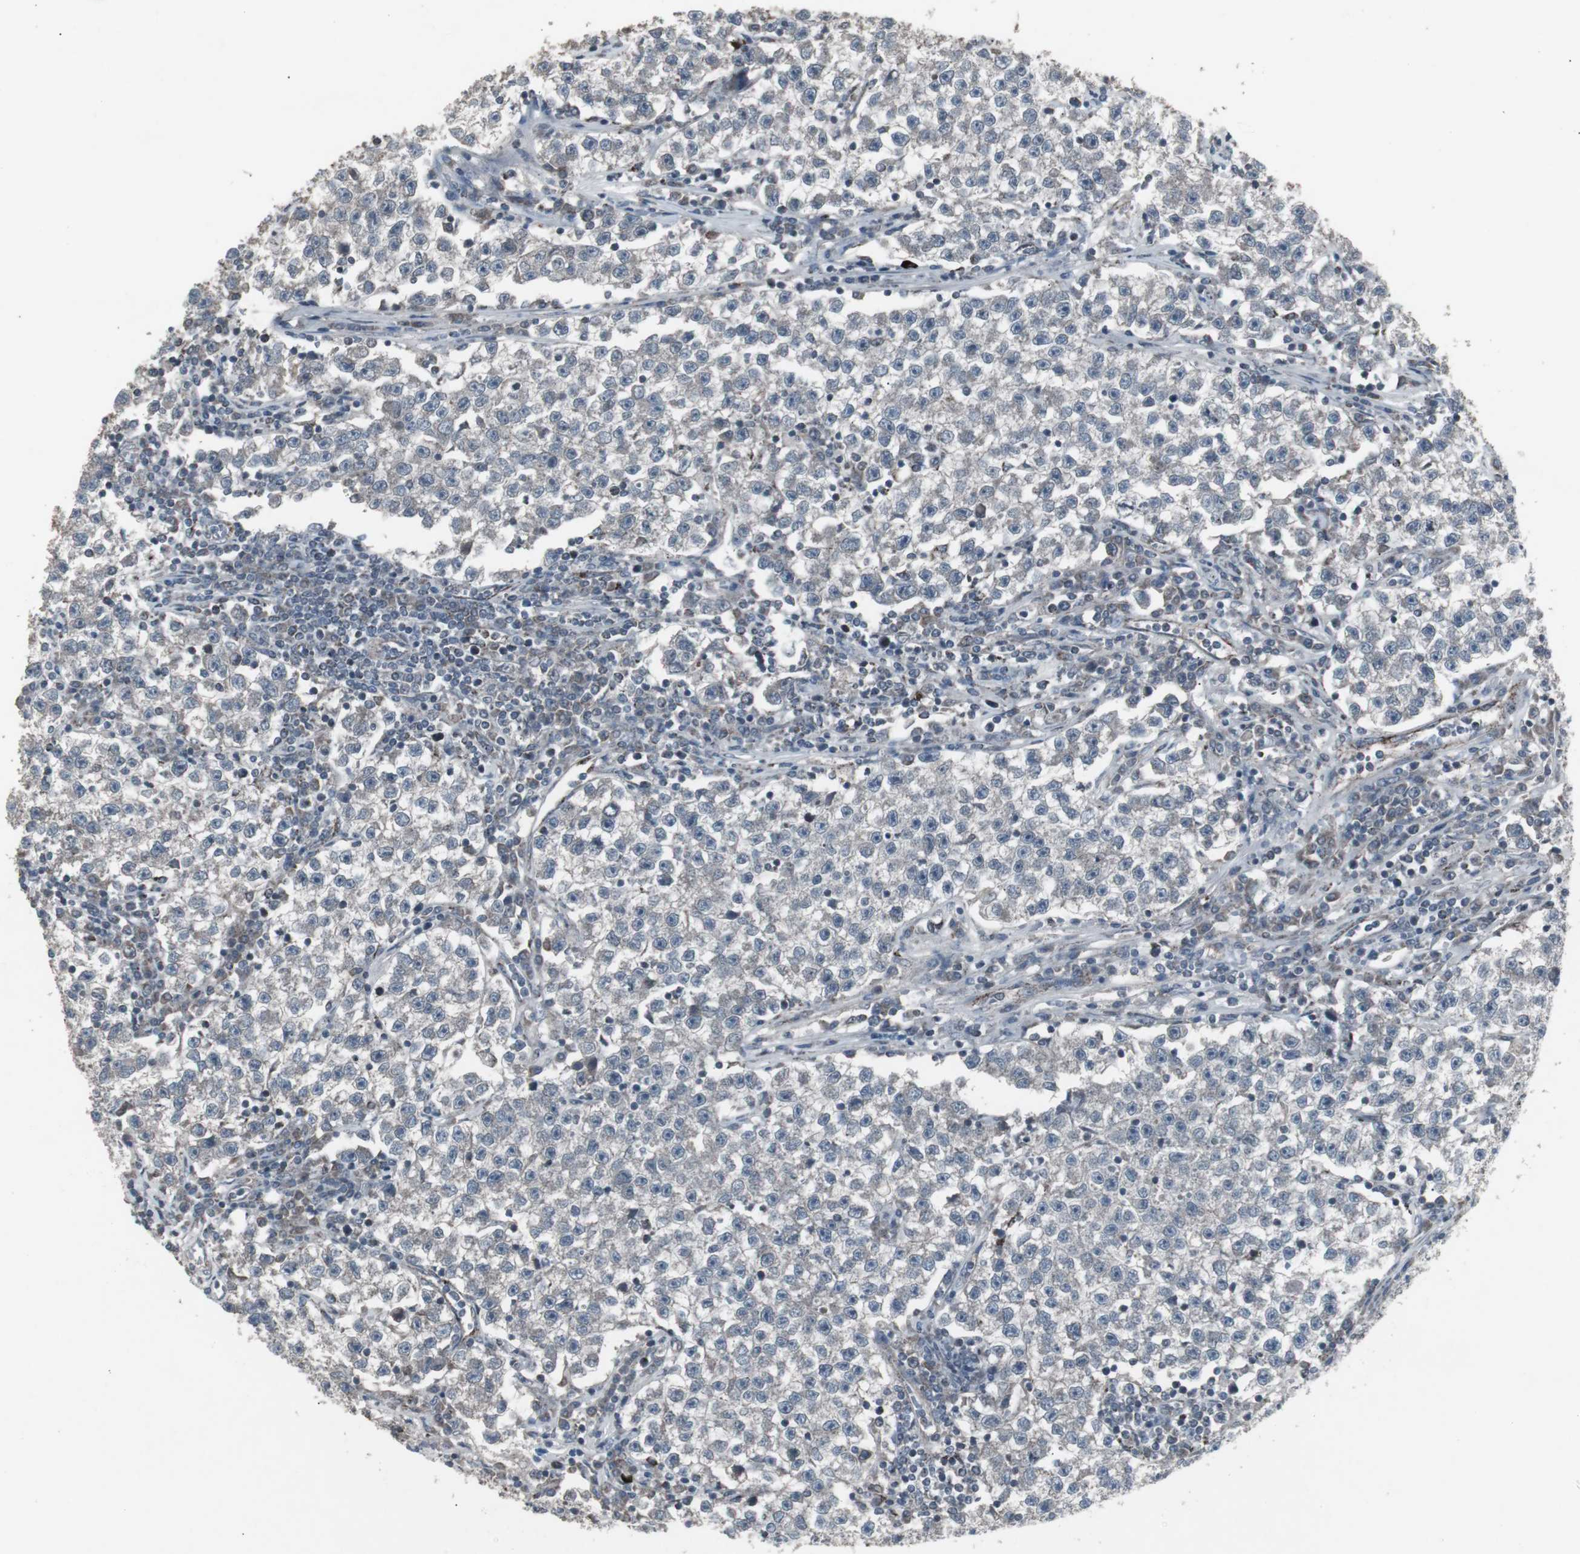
{"staining": {"intensity": "negative", "quantity": "none", "location": "none"}, "tissue": "testis cancer", "cell_type": "Tumor cells", "image_type": "cancer", "snomed": [{"axis": "morphology", "description": "Seminoma, NOS"}, {"axis": "topography", "description": "Testis"}], "caption": "An image of human testis cancer (seminoma) is negative for staining in tumor cells.", "gene": "SSTR2", "patient": {"sex": "male", "age": 22}}